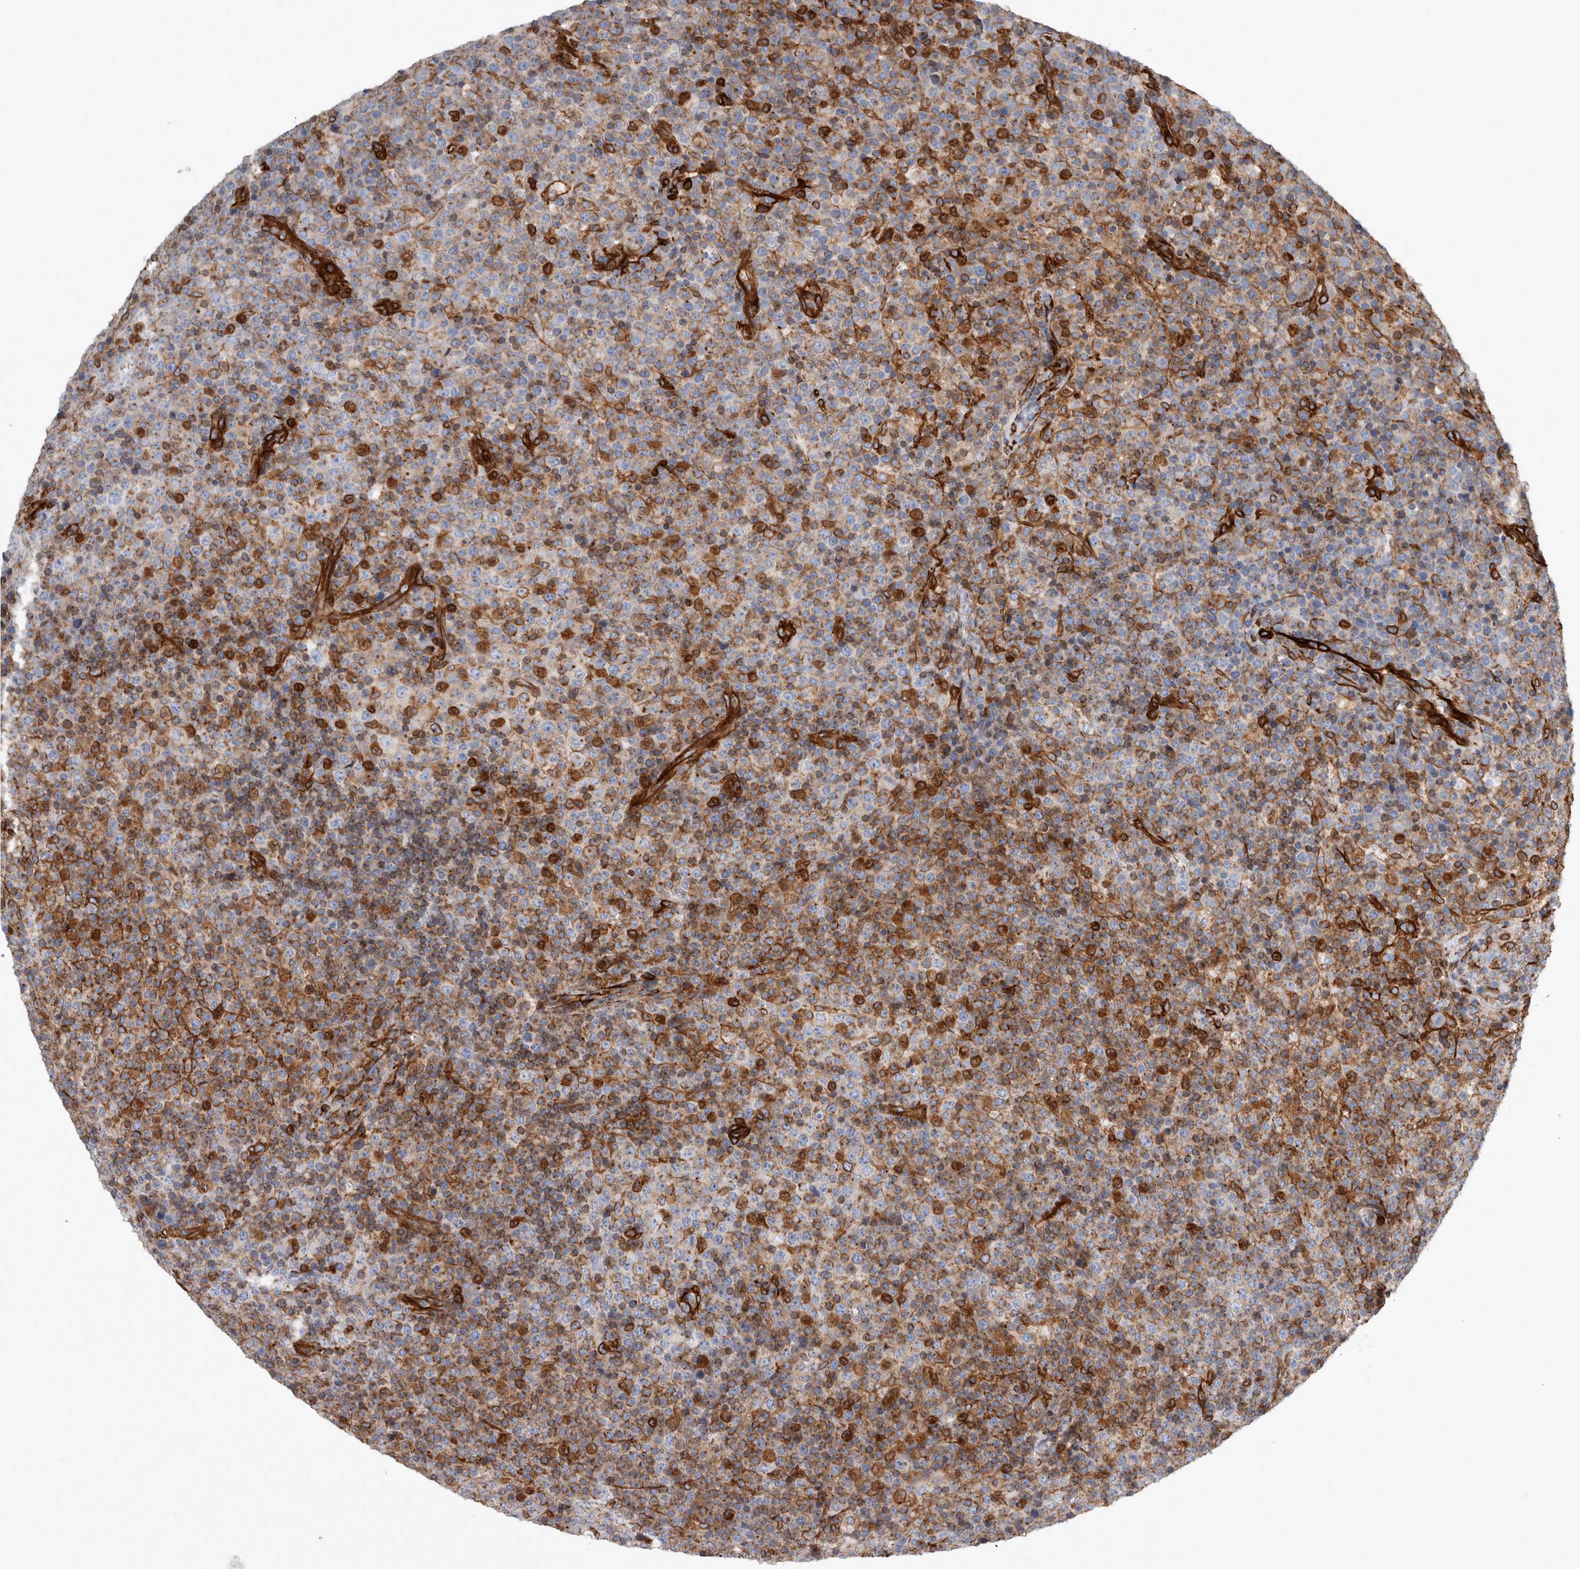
{"staining": {"intensity": "moderate", "quantity": "25%-75%", "location": "cytoplasmic/membranous"}, "tissue": "lymphoma", "cell_type": "Tumor cells", "image_type": "cancer", "snomed": [{"axis": "morphology", "description": "Malignant lymphoma, non-Hodgkin's type, High grade"}, {"axis": "topography", "description": "Lymph node"}], "caption": "Human lymphoma stained for a protein (brown) reveals moderate cytoplasmic/membranous positive staining in about 25%-75% of tumor cells.", "gene": "PLEC", "patient": {"sex": "male", "age": 13}}